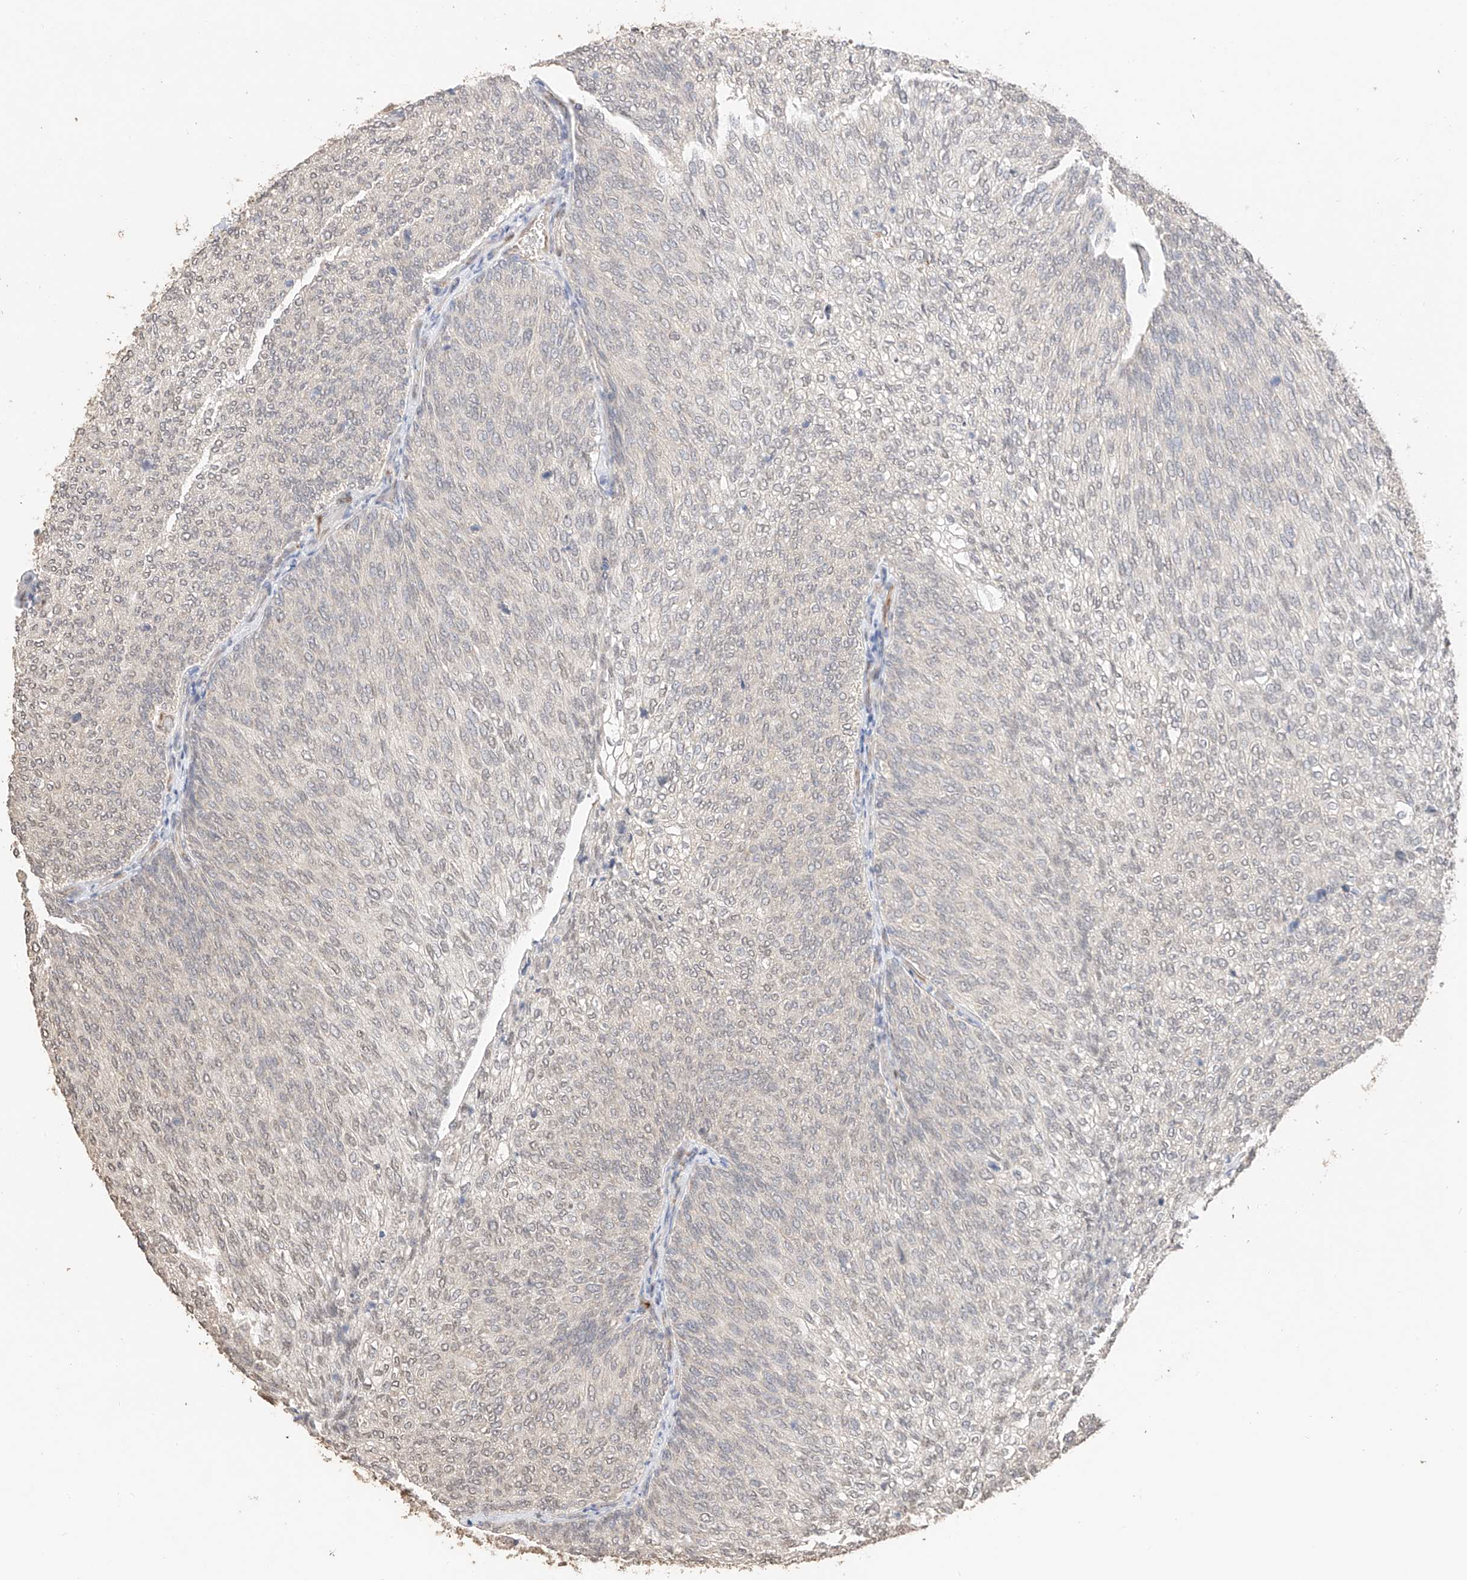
{"staining": {"intensity": "moderate", "quantity": "25%-75%", "location": "nuclear"}, "tissue": "urothelial cancer", "cell_type": "Tumor cells", "image_type": "cancer", "snomed": [{"axis": "morphology", "description": "Urothelial carcinoma, Low grade"}, {"axis": "topography", "description": "Urinary bladder"}], "caption": "Protein staining shows moderate nuclear staining in approximately 25%-75% of tumor cells in low-grade urothelial carcinoma.", "gene": "IL22RA2", "patient": {"sex": "female", "age": 79}}